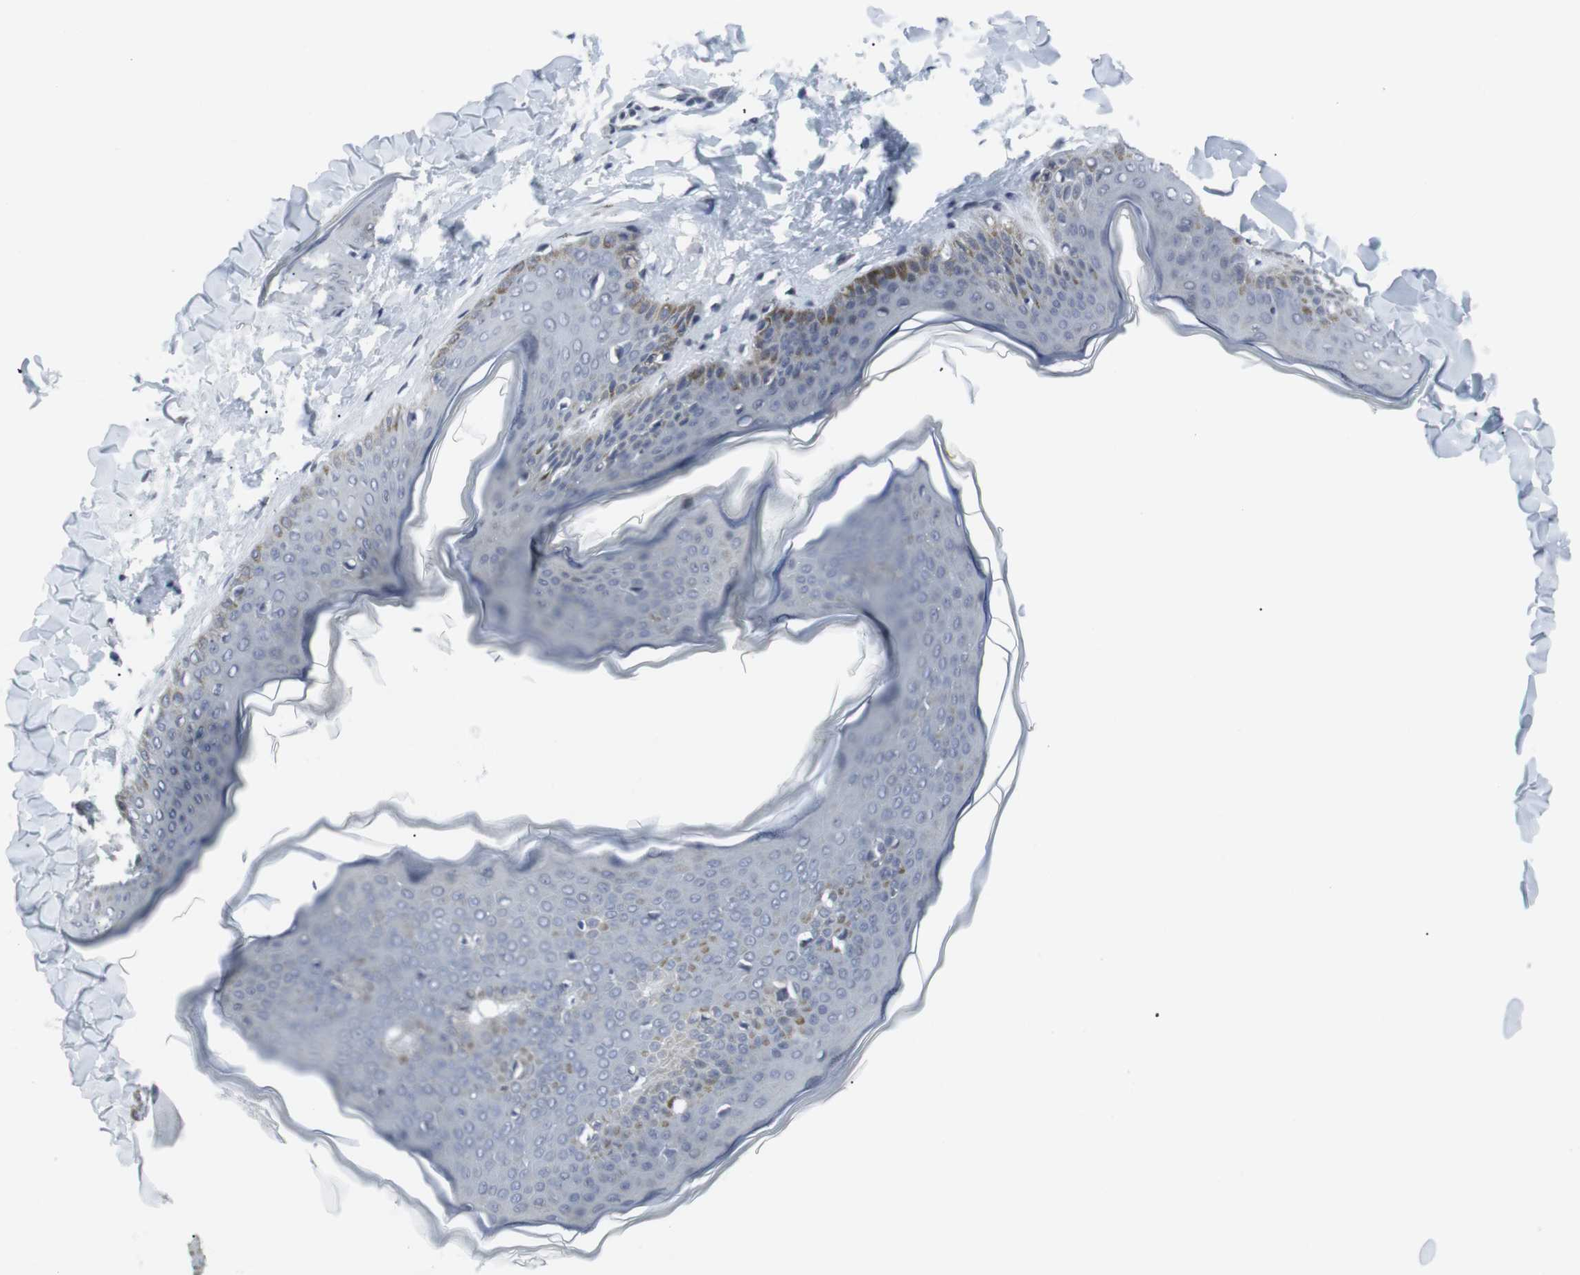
{"staining": {"intensity": "negative", "quantity": "none", "location": "none"}, "tissue": "skin", "cell_type": "Fibroblasts", "image_type": "normal", "snomed": [{"axis": "morphology", "description": "Normal tissue, NOS"}, {"axis": "topography", "description": "Skin"}], "caption": "Immunohistochemistry (IHC) histopathology image of unremarkable skin: human skin stained with DAB reveals no significant protein staining in fibroblasts. The staining is performed using DAB (3,3'-diaminobenzidine) brown chromogen with nuclei counter-stained in using hematoxylin.", "gene": "GEMIN2", "patient": {"sex": "female", "age": 17}}